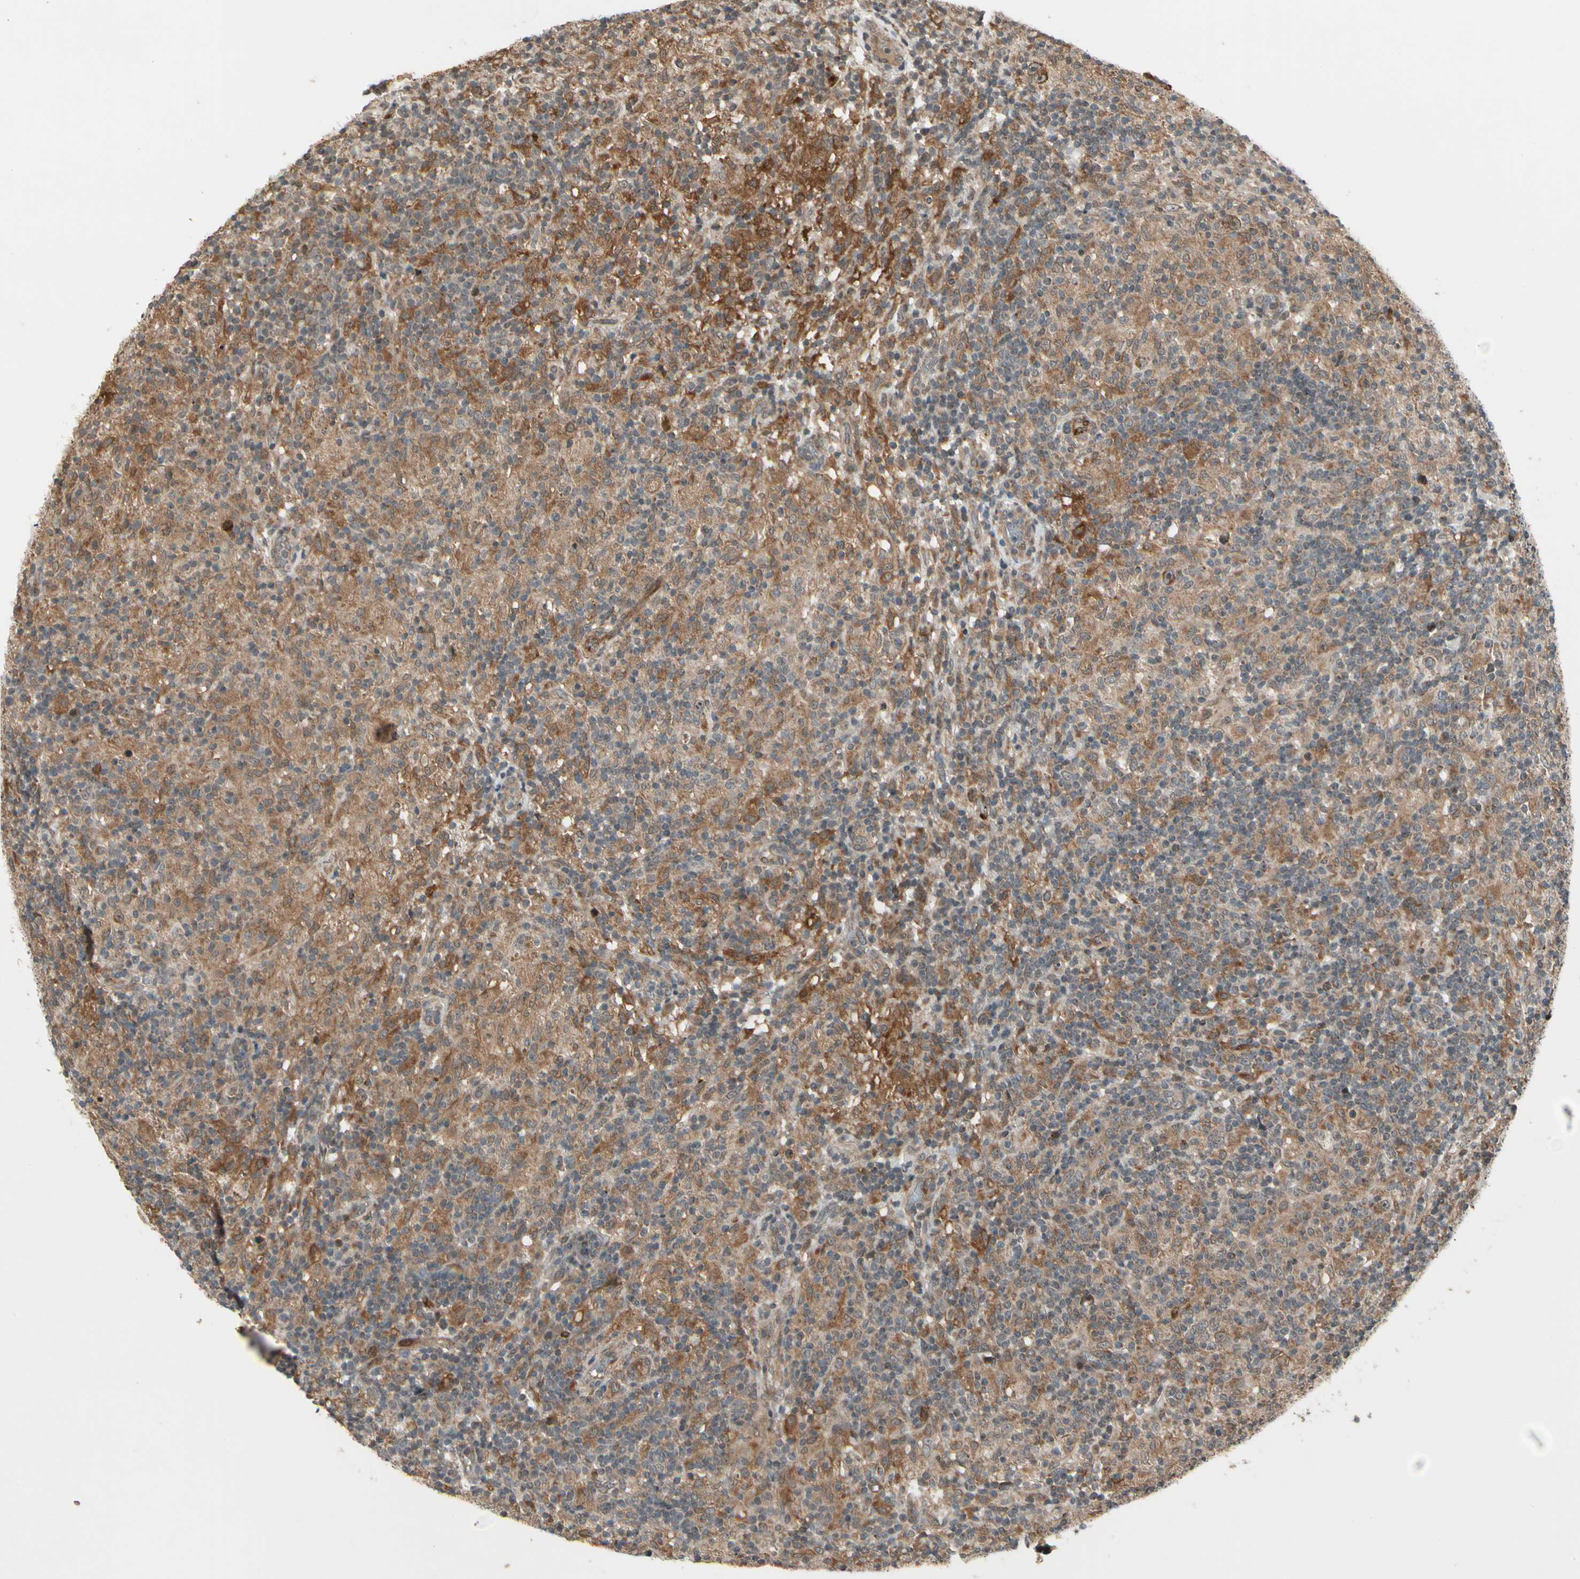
{"staining": {"intensity": "moderate", "quantity": "25%-75%", "location": "cytoplasmic/membranous"}, "tissue": "lymphoma", "cell_type": "Tumor cells", "image_type": "cancer", "snomed": [{"axis": "morphology", "description": "Hodgkin's disease, NOS"}, {"axis": "topography", "description": "Lymph node"}], "caption": "Immunohistochemistry of human lymphoma exhibits medium levels of moderate cytoplasmic/membranous staining in approximately 25%-75% of tumor cells. The protein of interest is shown in brown color, while the nuclei are stained blue.", "gene": "GLUL", "patient": {"sex": "male", "age": 70}}